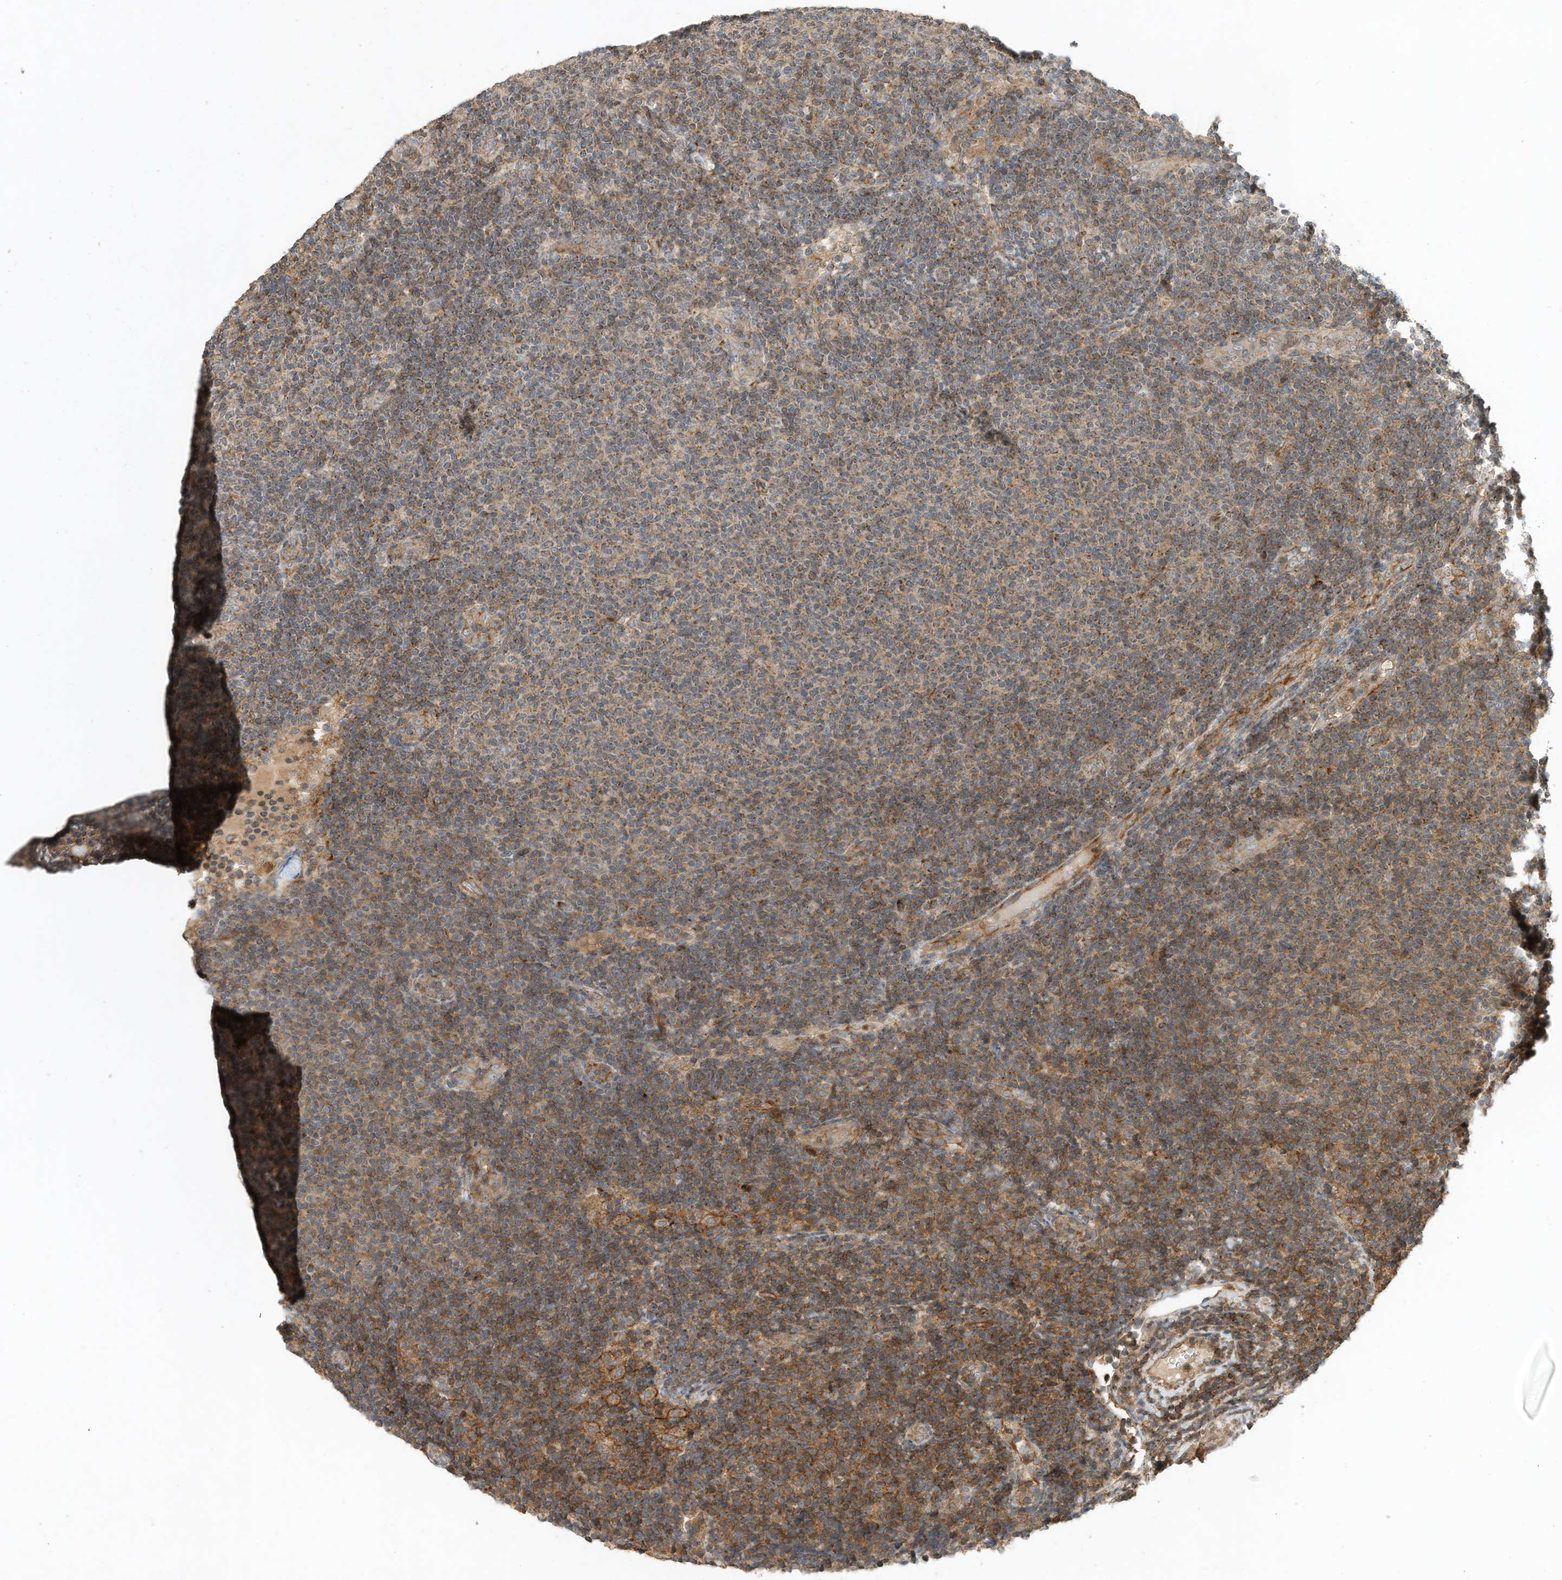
{"staining": {"intensity": "moderate", "quantity": "25%-75%", "location": "cytoplasmic/membranous"}, "tissue": "lymphoma", "cell_type": "Tumor cells", "image_type": "cancer", "snomed": [{"axis": "morphology", "description": "Malignant lymphoma, non-Hodgkin's type, Low grade"}, {"axis": "topography", "description": "Lymph node"}], "caption": "This image displays IHC staining of human low-grade malignant lymphoma, non-Hodgkin's type, with medium moderate cytoplasmic/membranous expression in about 25%-75% of tumor cells.", "gene": "CPAMD8", "patient": {"sex": "male", "age": 66}}